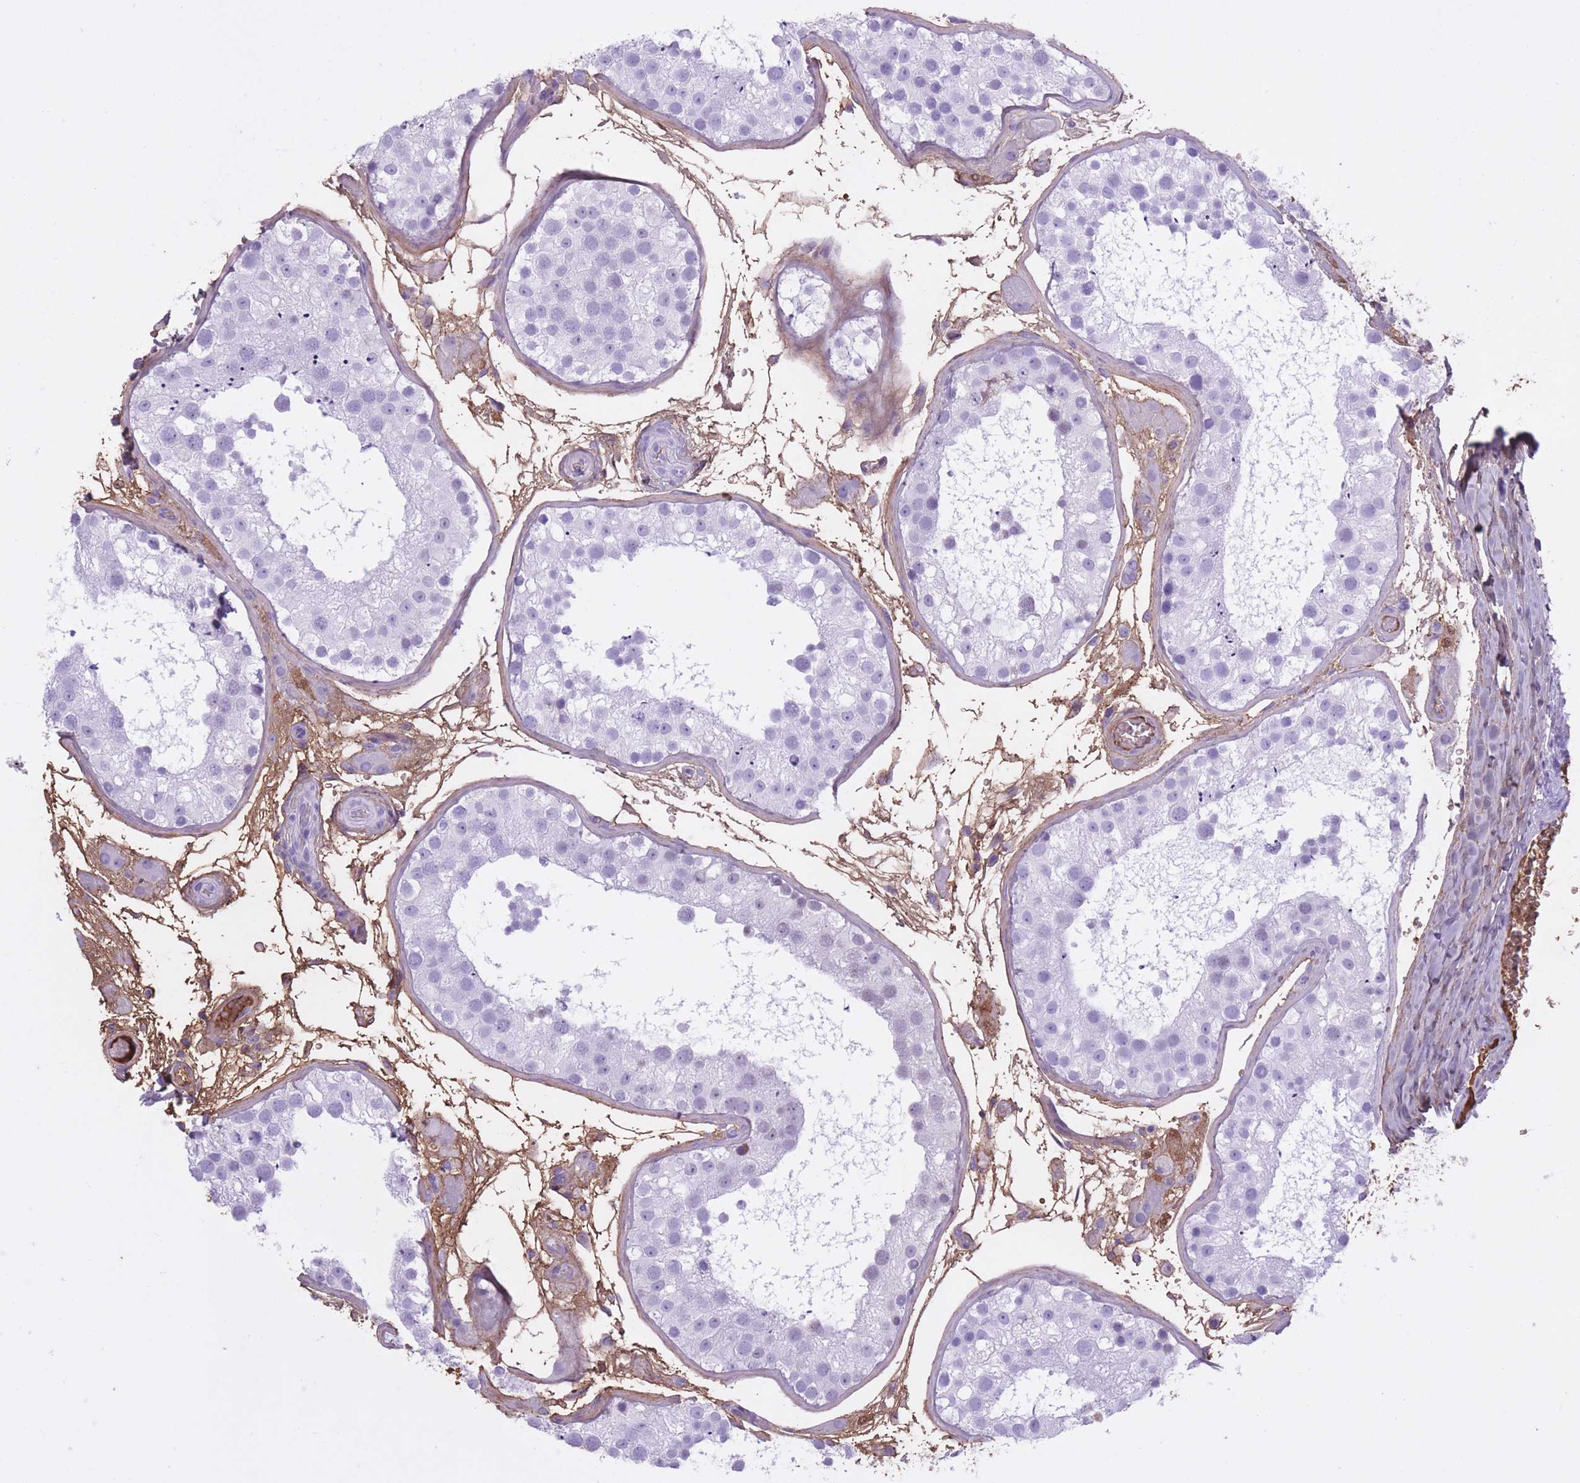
{"staining": {"intensity": "weak", "quantity": "<25%", "location": "nuclear"}, "tissue": "testis", "cell_type": "Cells in seminiferous ducts", "image_type": "normal", "snomed": [{"axis": "morphology", "description": "Normal tissue, NOS"}, {"axis": "topography", "description": "Testis"}], "caption": "This is a photomicrograph of immunohistochemistry staining of normal testis, which shows no staining in cells in seminiferous ducts.", "gene": "AP3S1", "patient": {"sex": "male", "age": 26}}